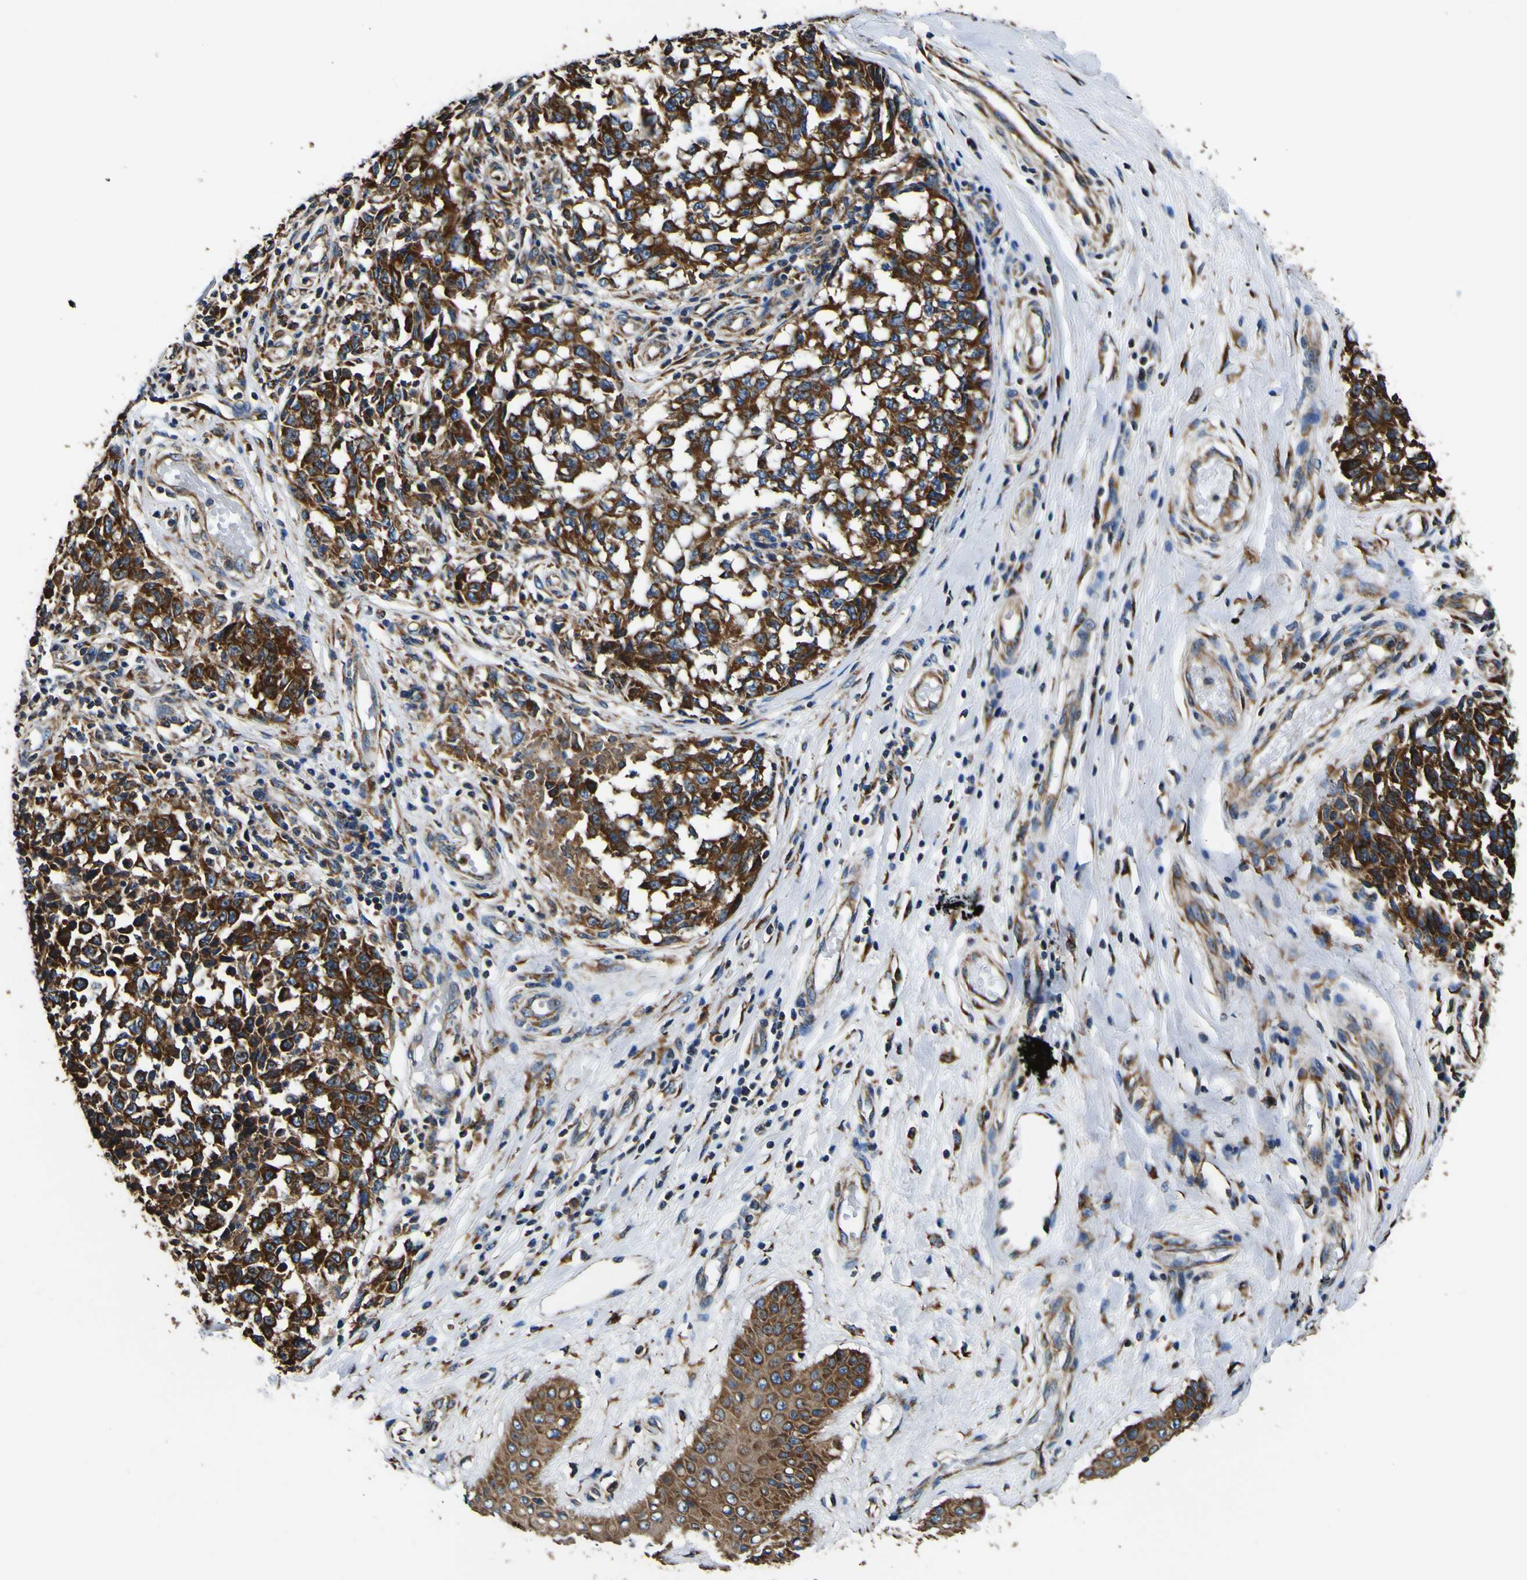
{"staining": {"intensity": "strong", "quantity": ">75%", "location": "cytoplasmic/membranous"}, "tissue": "melanoma", "cell_type": "Tumor cells", "image_type": "cancer", "snomed": [{"axis": "morphology", "description": "Malignant melanoma, NOS"}, {"axis": "topography", "description": "Skin"}], "caption": "High-magnification brightfield microscopy of melanoma stained with DAB (3,3'-diaminobenzidine) (brown) and counterstained with hematoxylin (blue). tumor cells exhibit strong cytoplasmic/membranous expression is appreciated in about>75% of cells.", "gene": "INPP5A", "patient": {"sex": "female", "age": 64}}